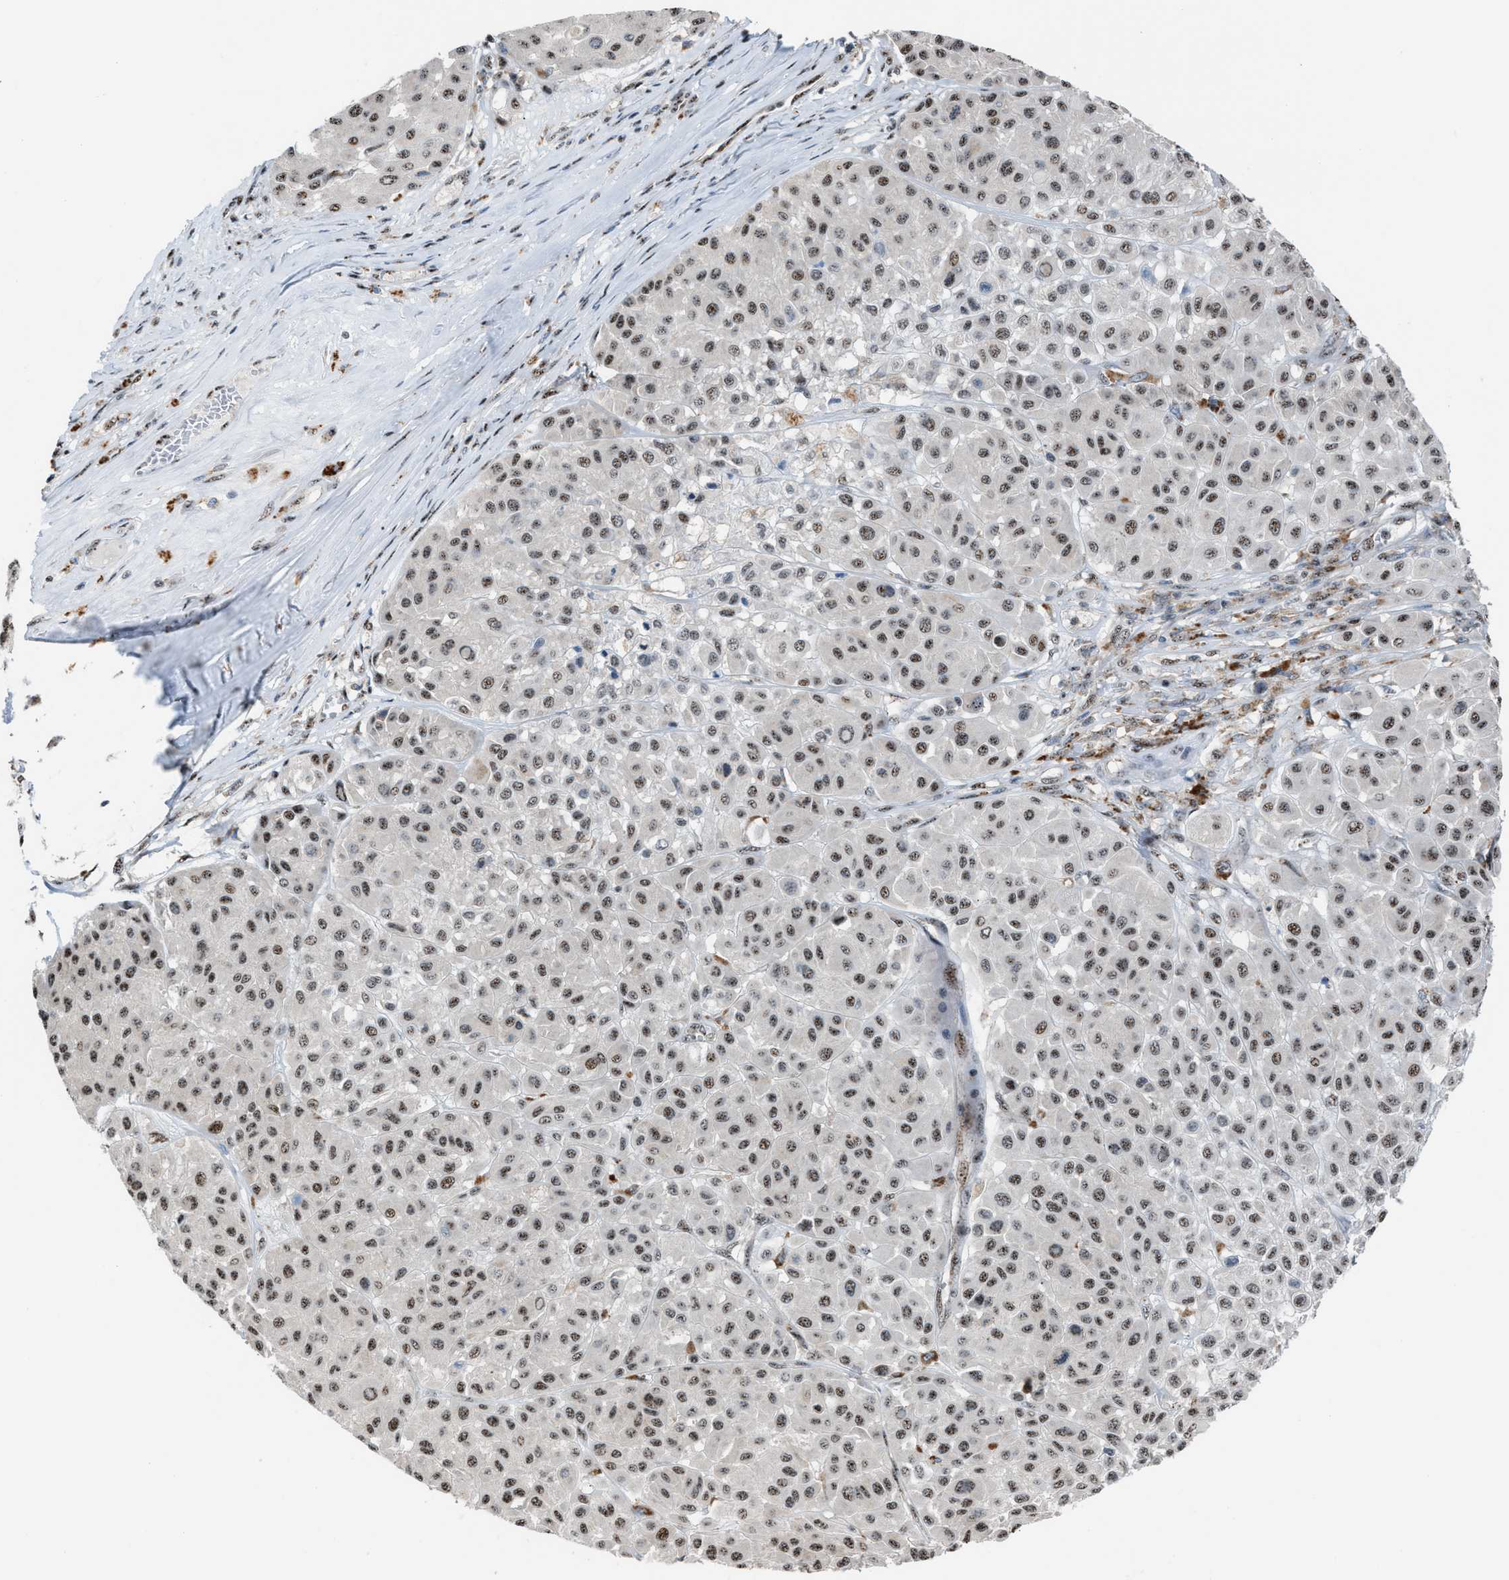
{"staining": {"intensity": "moderate", "quantity": ">75%", "location": "nuclear"}, "tissue": "melanoma", "cell_type": "Tumor cells", "image_type": "cancer", "snomed": [{"axis": "morphology", "description": "Malignant melanoma, Metastatic site"}, {"axis": "topography", "description": "Soft tissue"}], "caption": "Approximately >75% of tumor cells in human malignant melanoma (metastatic site) show moderate nuclear protein expression as visualized by brown immunohistochemical staining.", "gene": "CENPP", "patient": {"sex": "male", "age": 41}}